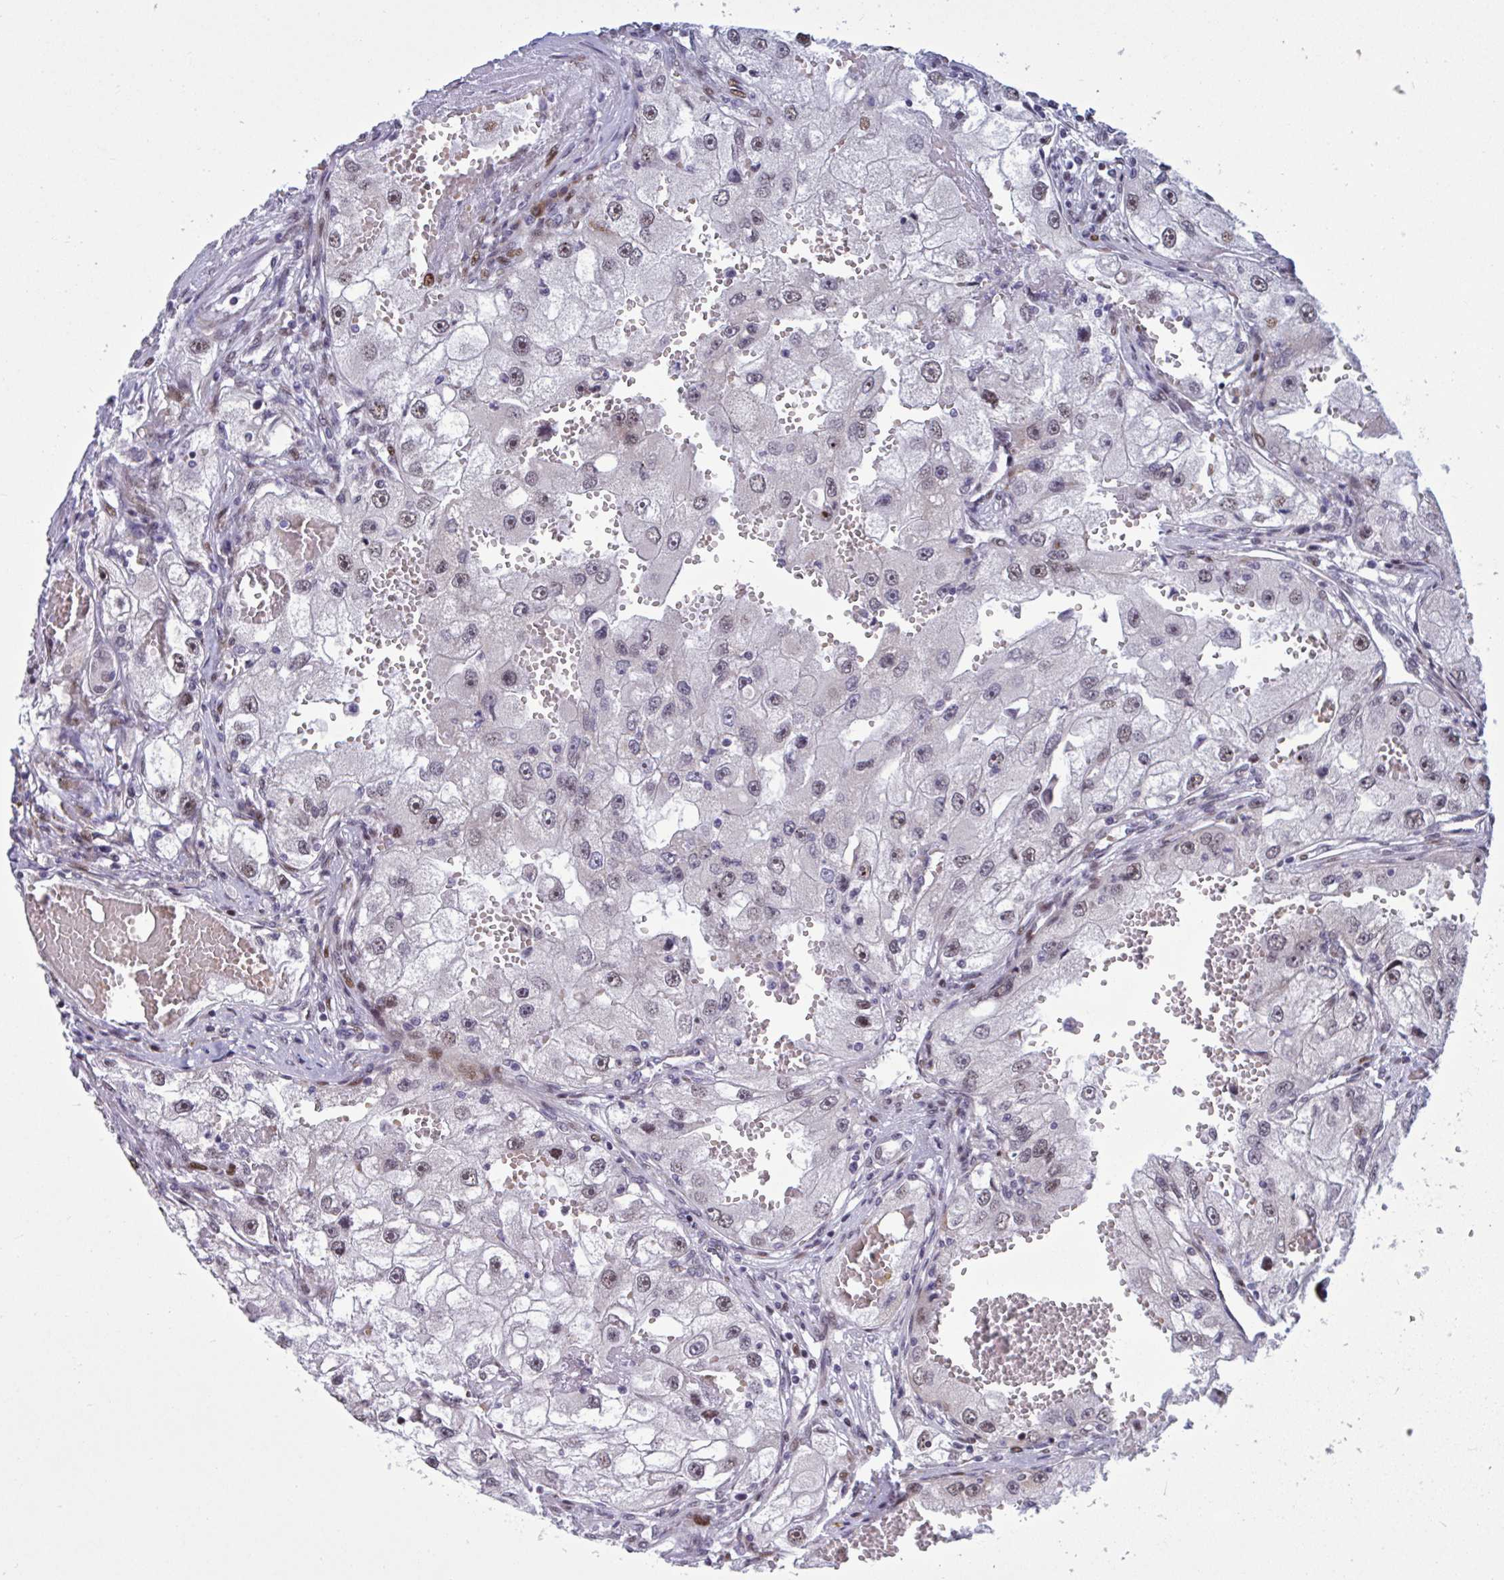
{"staining": {"intensity": "moderate", "quantity": "25%-75%", "location": "nuclear"}, "tissue": "renal cancer", "cell_type": "Tumor cells", "image_type": "cancer", "snomed": [{"axis": "morphology", "description": "Adenocarcinoma, NOS"}, {"axis": "topography", "description": "Kidney"}], "caption": "The micrograph shows a brown stain indicating the presence of a protein in the nuclear of tumor cells in adenocarcinoma (renal). Ihc stains the protein in brown and the nuclei are stained blue.", "gene": "RBL1", "patient": {"sex": "male", "age": 63}}